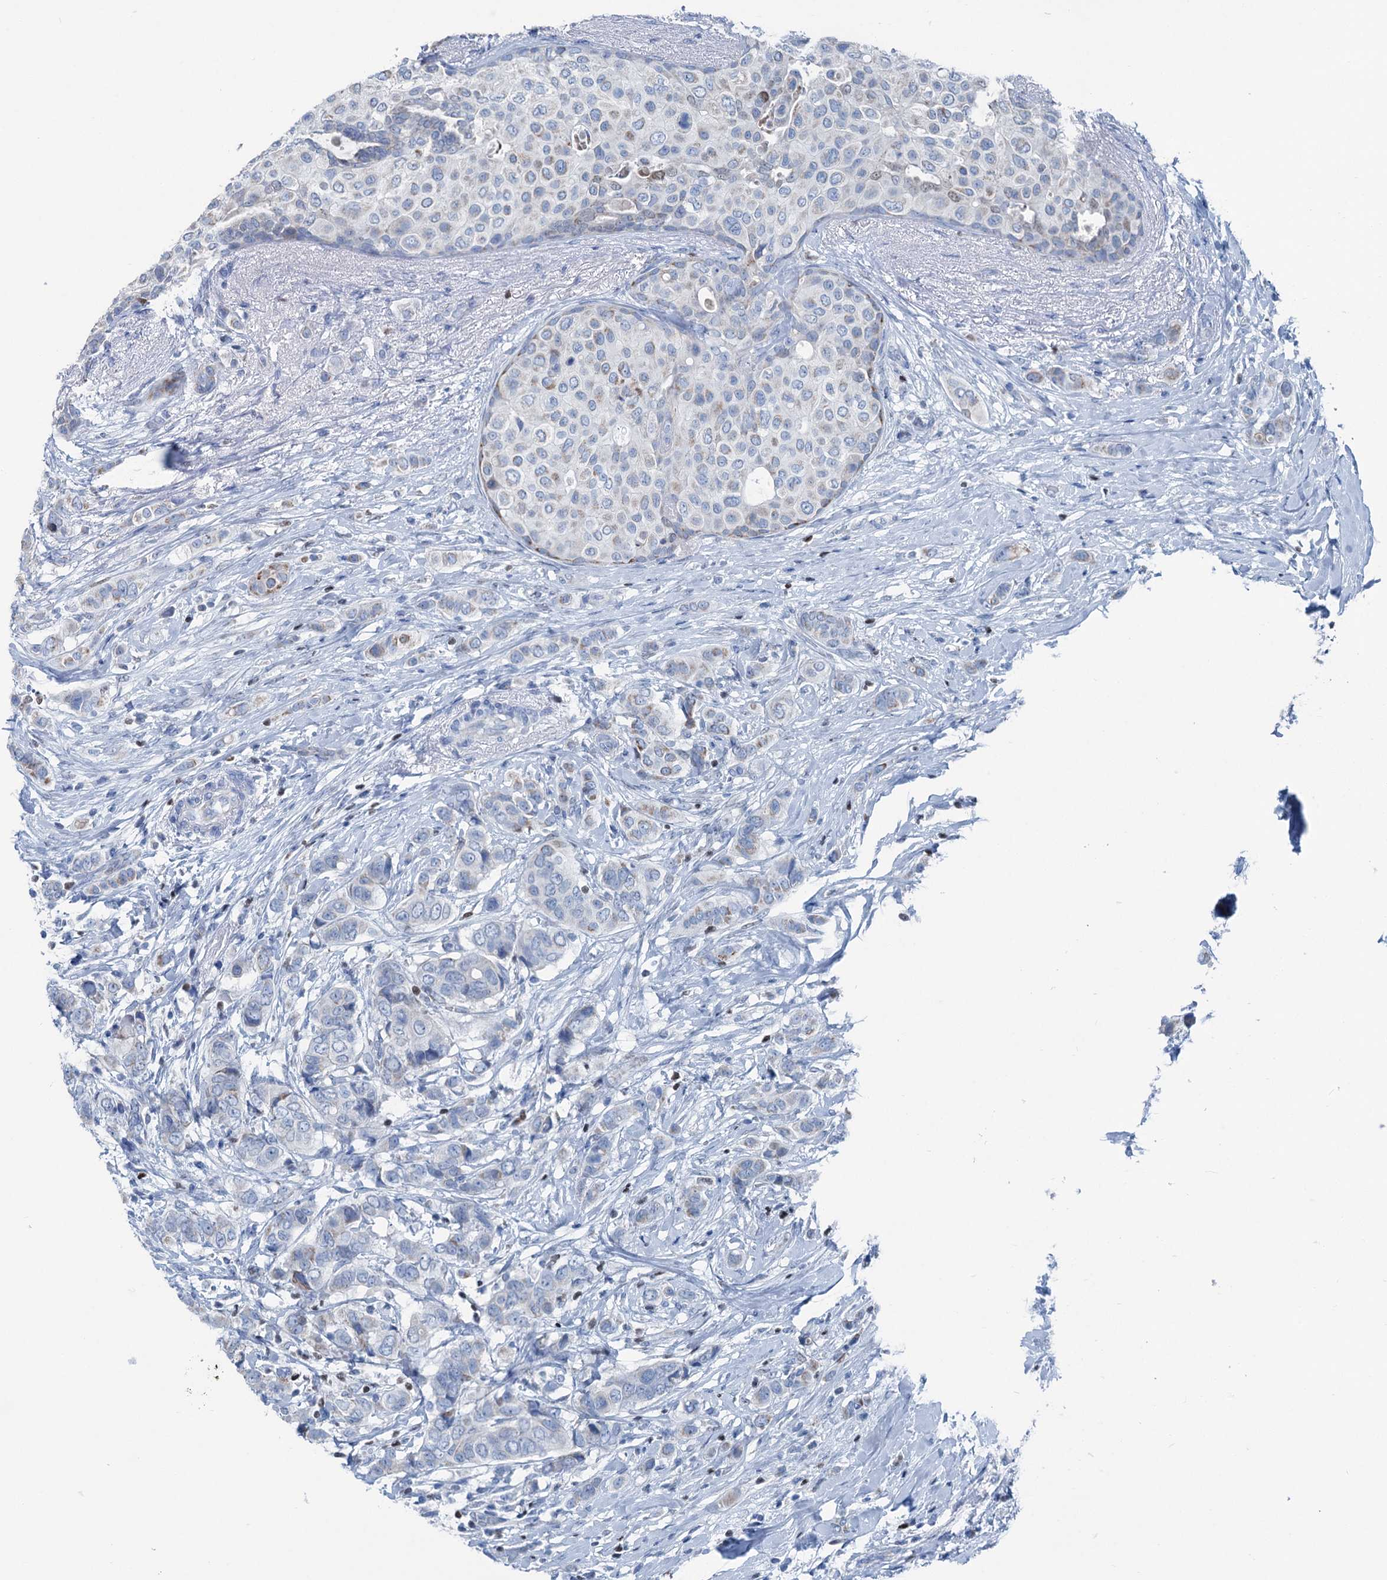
{"staining": {"intensity": "weak", "quantity": "<25%", "location": "cytoplasmic/membranous"}, "tissue": "breast cancer", "cell_type": "Tumor cells", "image_type": "cancer", "snomed": [{"axis": "morphology", "description": "Lobular carcinoma"}, {"axis": "topography", "description": "Breast"}], "caption": "This histopathology image is of lobular carcinoma (breast) stained with IHC to label a protein in brown with the nuclei are counter-stained blue. There is no positivity in tumor cells.", "gene": "ELP4", "patient": {"sex": "female", "age": 51}}